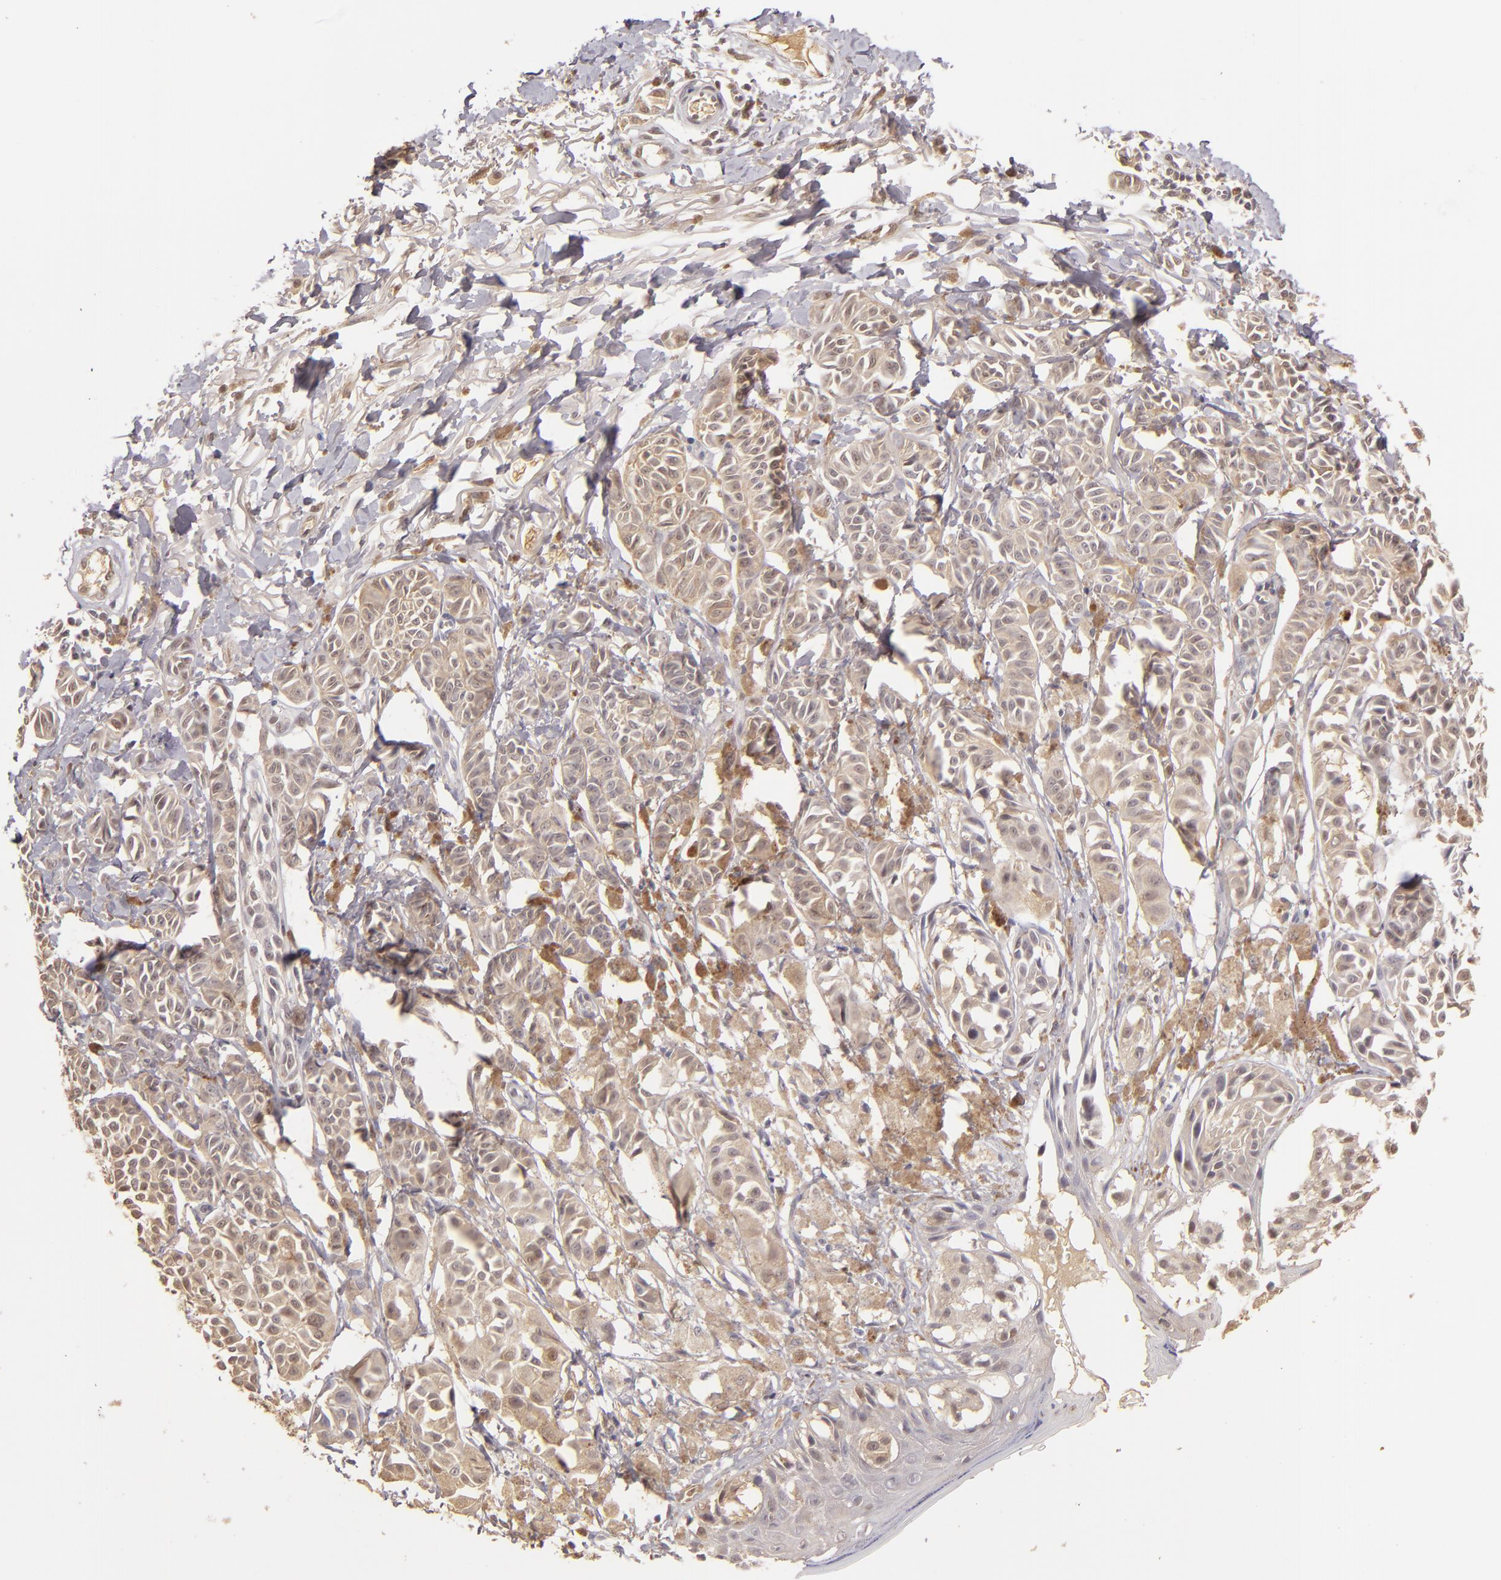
{"staining": {"intensity": "weak", "quantity": ">75%", "location": "cytoplasmic/membranous"}, "tissue": "melanoma", "cell_type": "Tumor cells", "image_type": "cancer", "snomed": [{"axis": "morphology", "description": "Malignant melanoma, NOS"}, {"axis": "topography", "description": "Skin"}], "caption": "This is an image of immunohistochemistry (IHC) staining of malignant melanoma, which shows weak expression in the cytoplasmic/membranous of tumor cells.", "gene": "LRG1", "patient": {"sex": "male", "age": 76}}